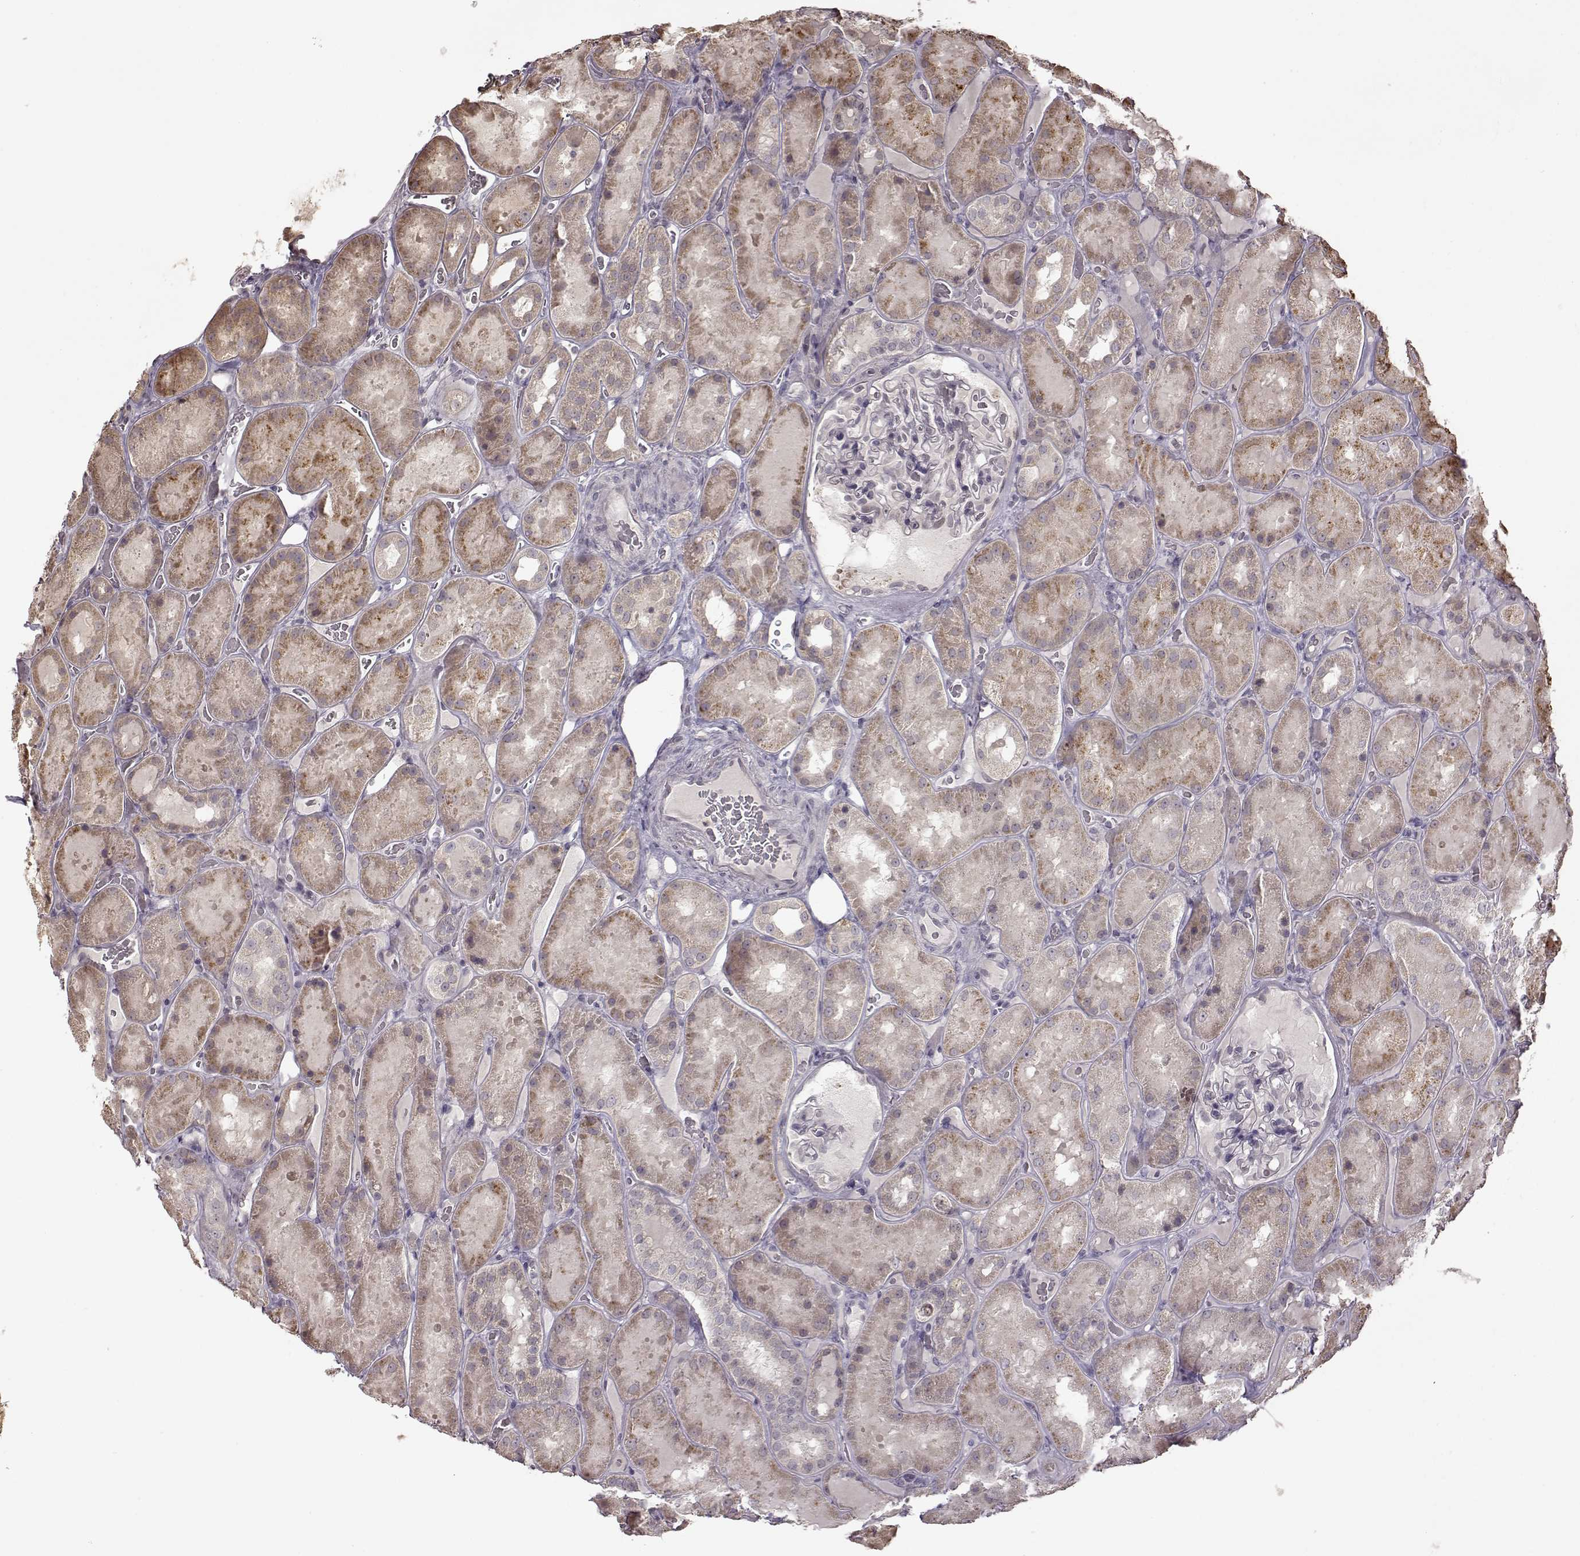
{"staining": {"intensity": "negative", "quantity": "none", "location": "none"}, "tissue": "kidney", "cell_type": "Cells in glomeruli", "image_type": "normal", "snomed": [{"axis": "morphology", "description": "Normal tissue, NOS"}, {"axis": "topography", "description": "Kidney"}], "caption": "This is an IHC photomicrograph of unremarkable kidney. There is no expression in cells in glomeruli.", "gene": "CRB1", "patient": {"sex": "male", "age": 73}}